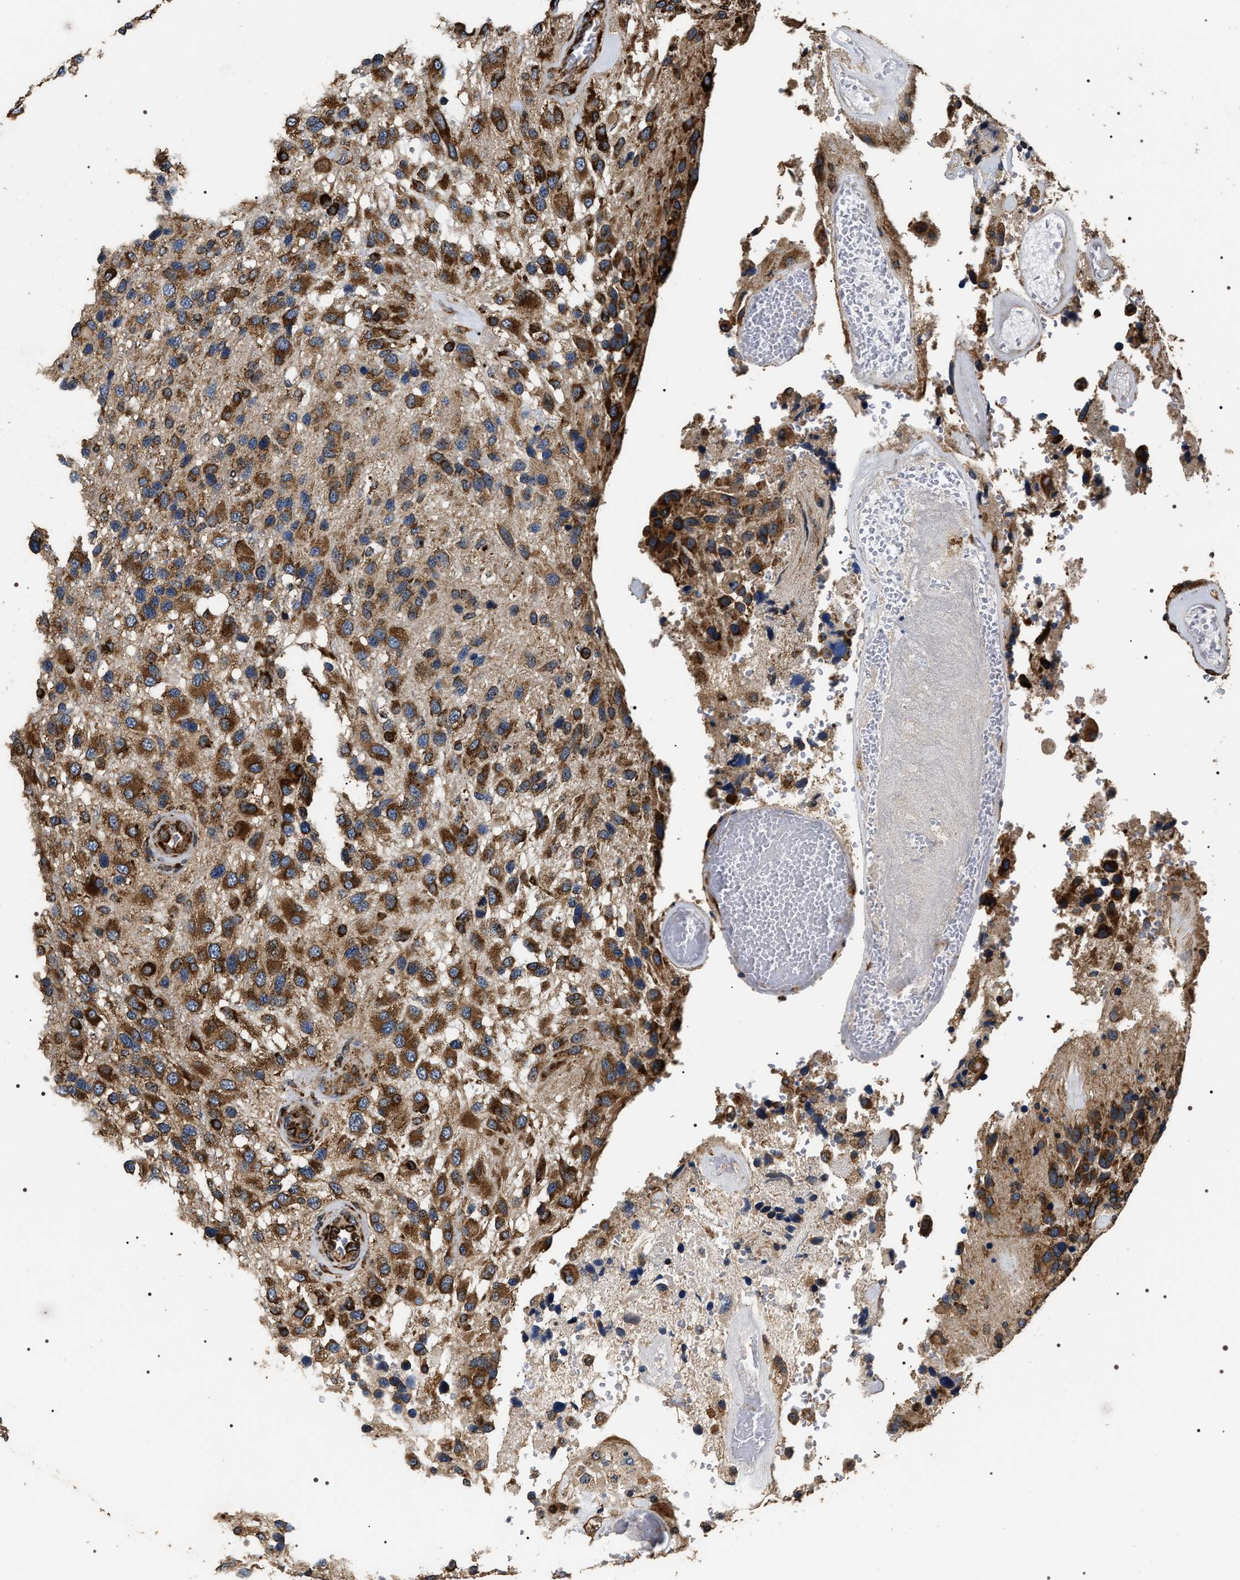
{"staining": {"intensity": "strong", "quantity": ">75%", "location": "cytoplasmic/membranous"}, "tissue": "glioma", "cell_type": "Tumor cells", "image_type": "cancer", "snomed": [{"axis": "morphology", "description": "Glioma, malignant, High grade"}, {"axis": "topography", "description": "Brain"}], "caption": "Immunohistochemistry of human malignant high-grade glioma exhibits high levels of strong cytoplasmic/membranous staining in about >75% of tumor cells. The staining is performed using DAB (3,3'-diaminobenzidine) brown chromogen to label protein expression. The nuclei are counter-stained blue using hematoxylin.", "gene": "KTN1", "patient": {"sex": "female", "age": 58}}